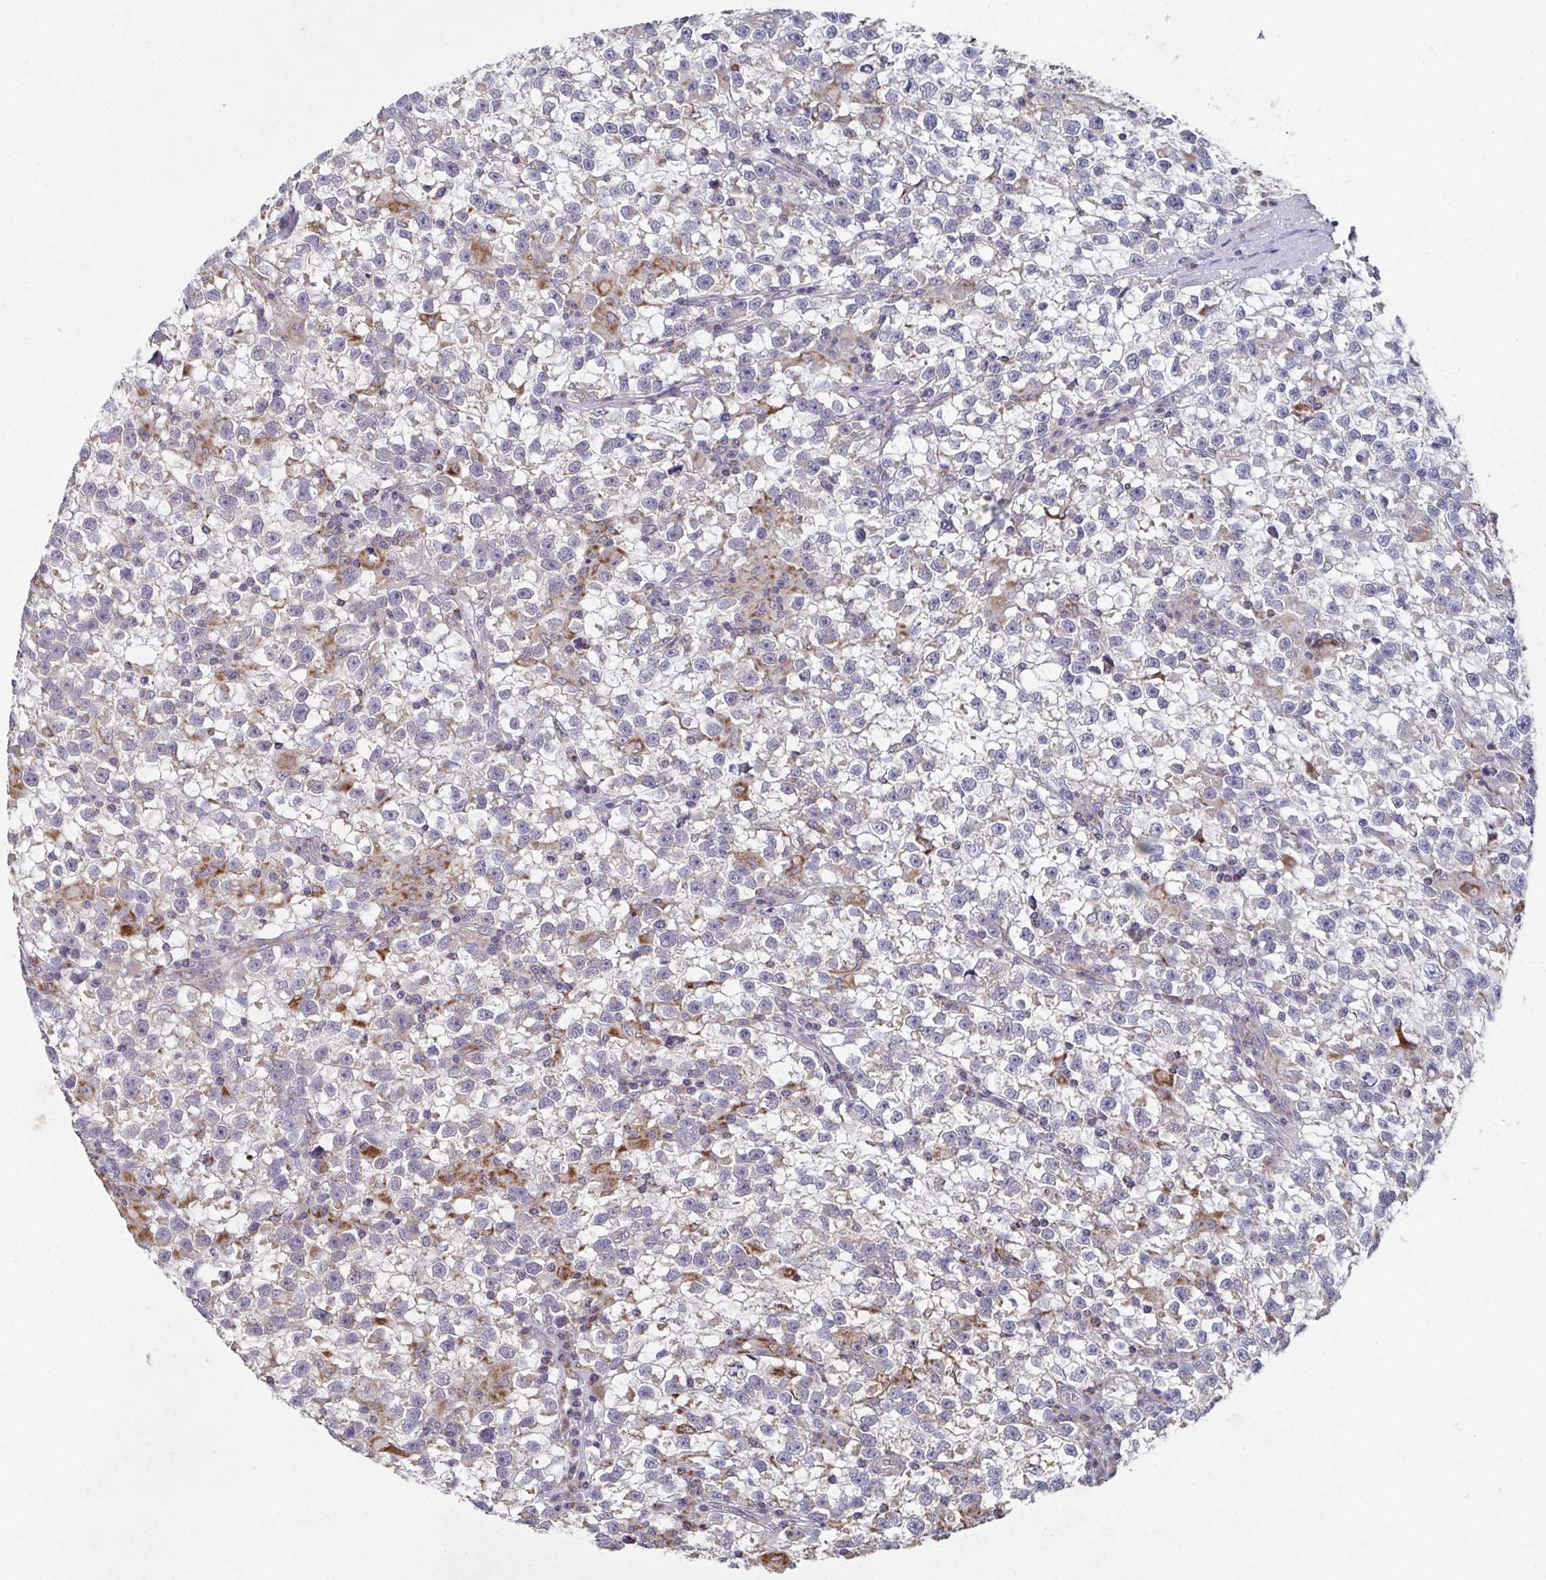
{"staining": {"intensity": "negative", "quantity": "none", "location": "none"}, "tissue": "testis cancer", "cell_type": "Tumor cells", "image_type": "cancer", "snomed": [{"axis": "morphology", "description": "Seminoma, NOS"}, {"axis": "topography", "description": "Testis"}], "caption": "Immunohistochemistry photomicrograph of neoplastic tissue: seminoma (testis) stained with DAB exhibits no significant protein staining in tumor cells. (Brightfield microscopy of DAB (3,3'-diaminobenzidine) IHC at high magnification).", "gene": "MT-ND3", "patient": {"sex": "male", "age": 31}}